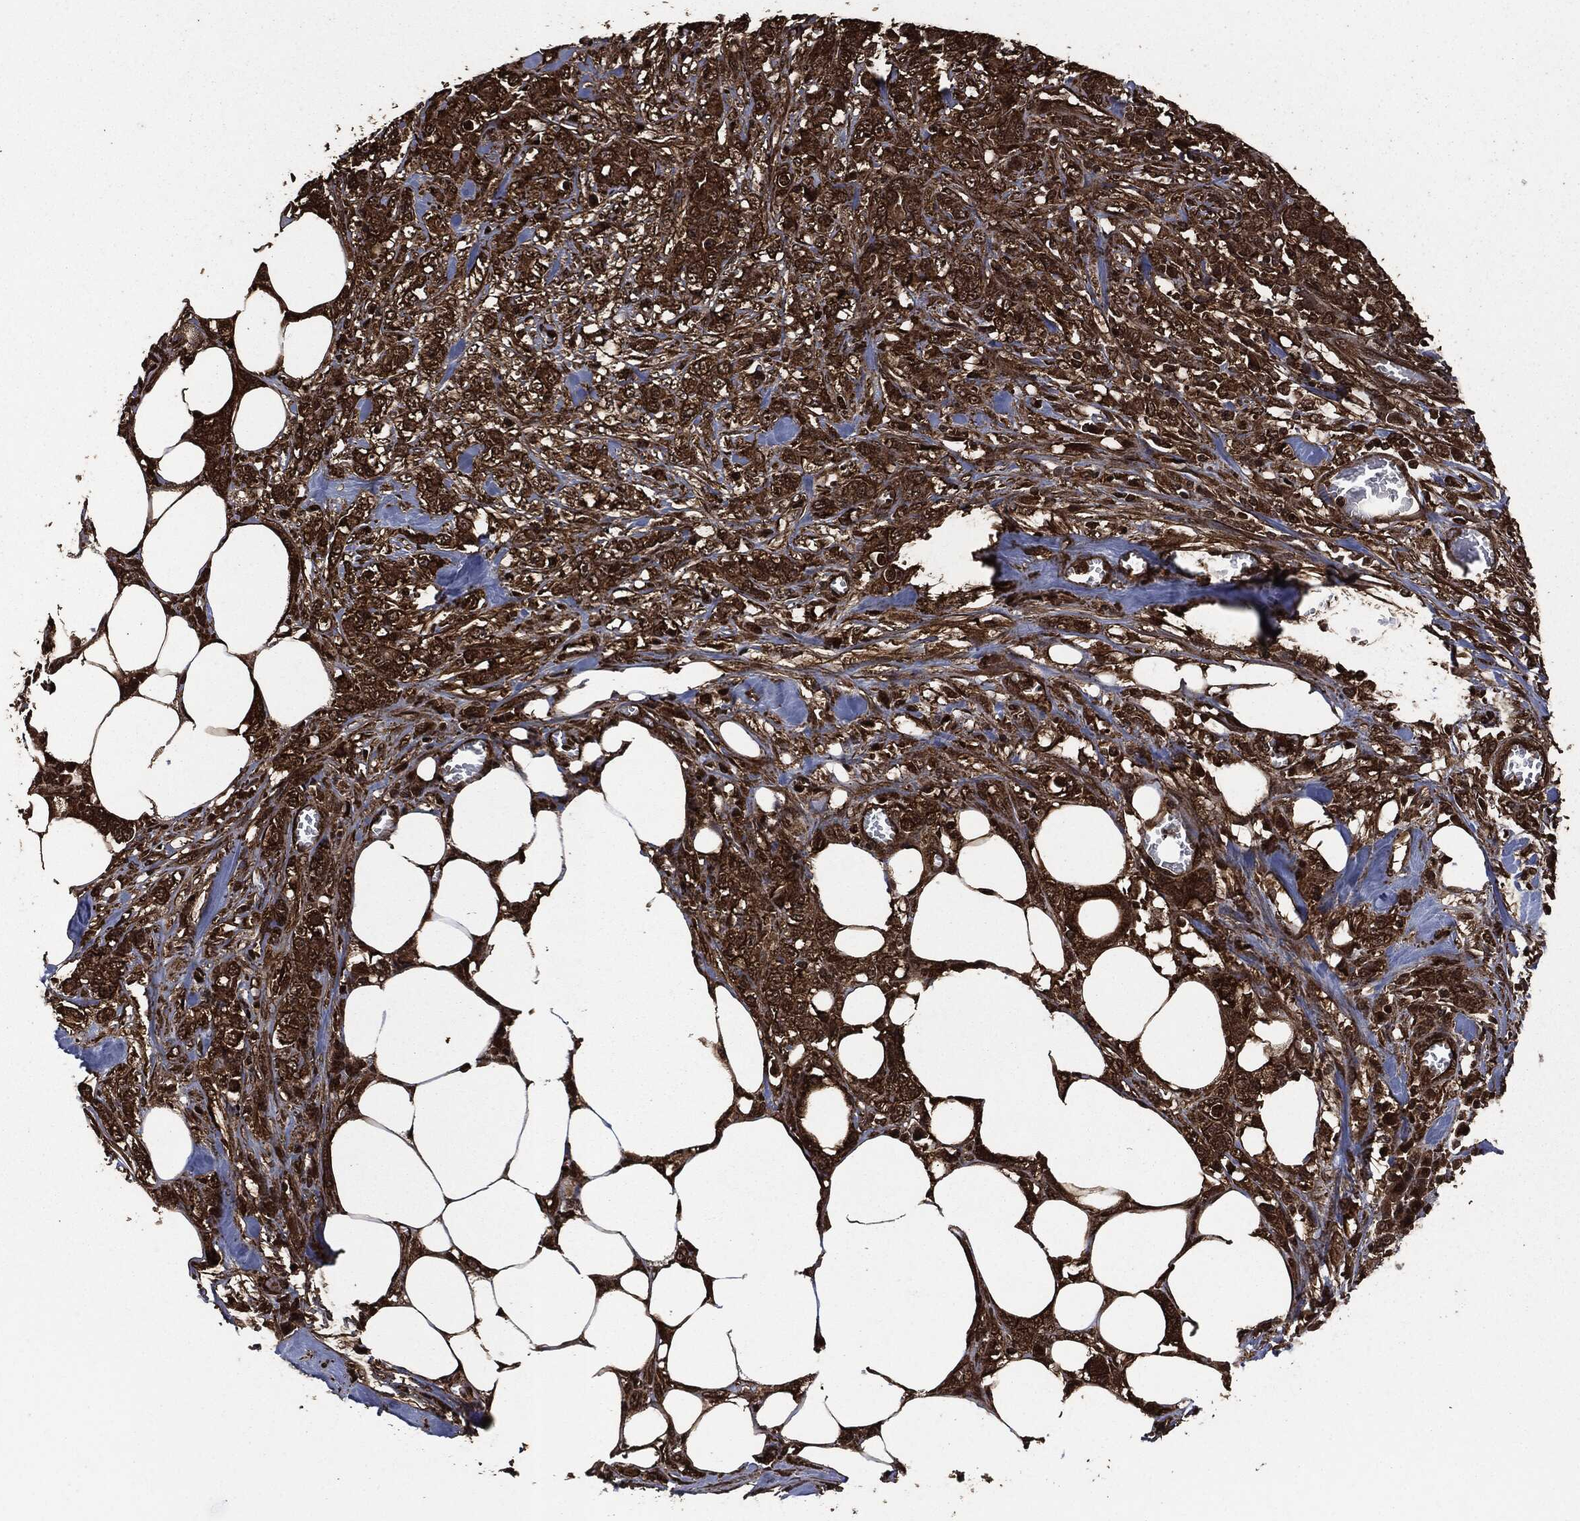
{"staining": {"intensity": "strong", "quantity": ">75%", "location": "cytoplasmic/membranous"}, "tissue": "colorectal cancer", "cell_type": "Tumor cells", "image_type": "cancer", "snomed": [{"axis": "morphology", "description": "Adenocarcinoma, NOS"}, {"axis": "topography", "description": "Colon"}], "caption": "A high amount of strong cytoplasmic/membranous expression is present in about >75% of tumor cells in colorectal cancer tissue.", "gene": "HRAS", "patient": {"sex": "female", "age": 48}}